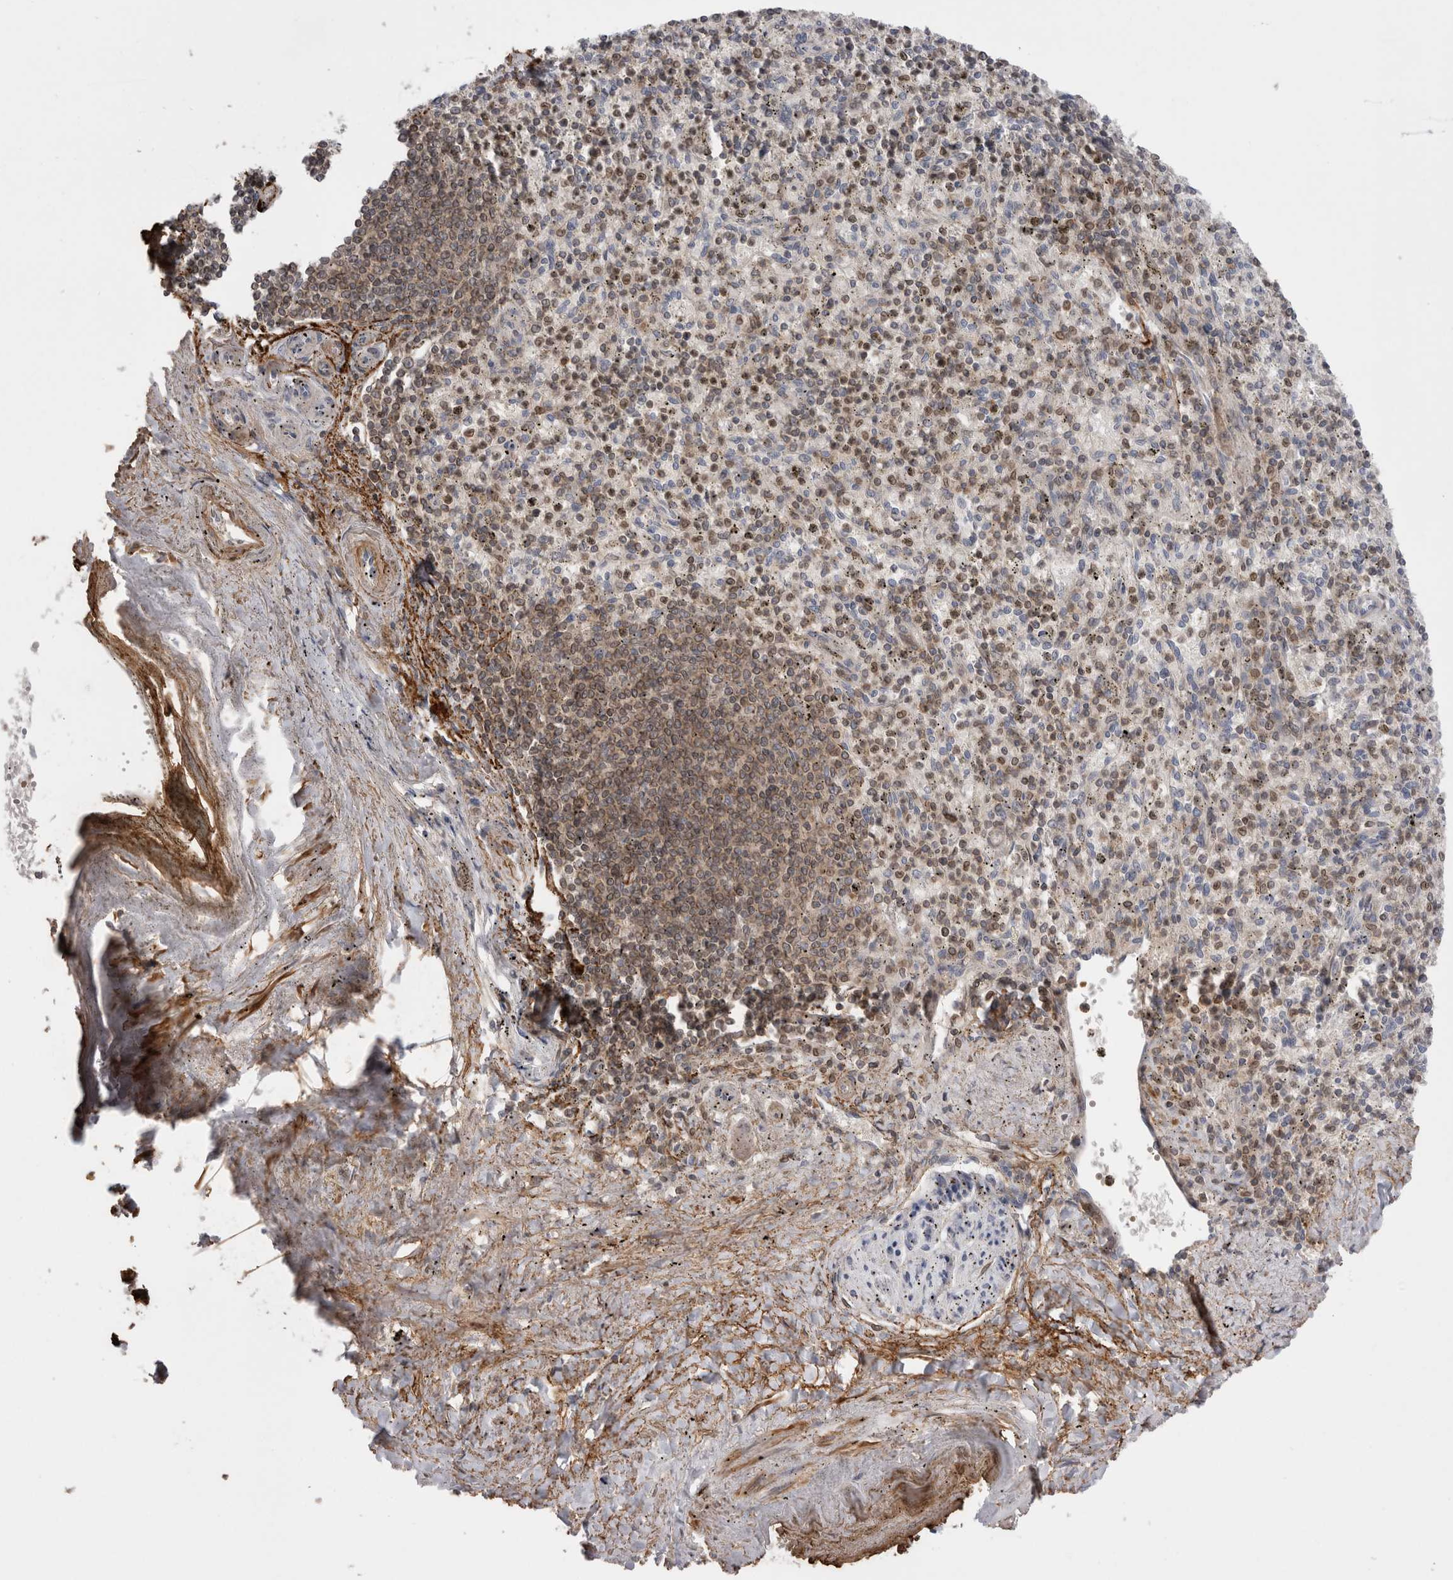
{"staining": {"intensity": "moderate", "quantity": "25%-75%", "location": "cytoplasmic/membranous"}, "tissue": "spleen", "cell_type": "Cells in red pulp", "image_type": "normal", "snomed": [{"axis": "morphology", "description": "Normal tissue, NOS"}, {"axis": "topography", "description": "Spleen"}], "caption": "Moderate cytoplasmic/membranous expression is seen in about 25%-75% of cells in red pulp in normal spleen. The staining was performed using DAB to visualize the protein expression in brown, while the nuclei were stained in blue with hematoxylin (Magnification: 20x).", "gene": "DARS2", "patient": {"sex": "male", "age": 72}}